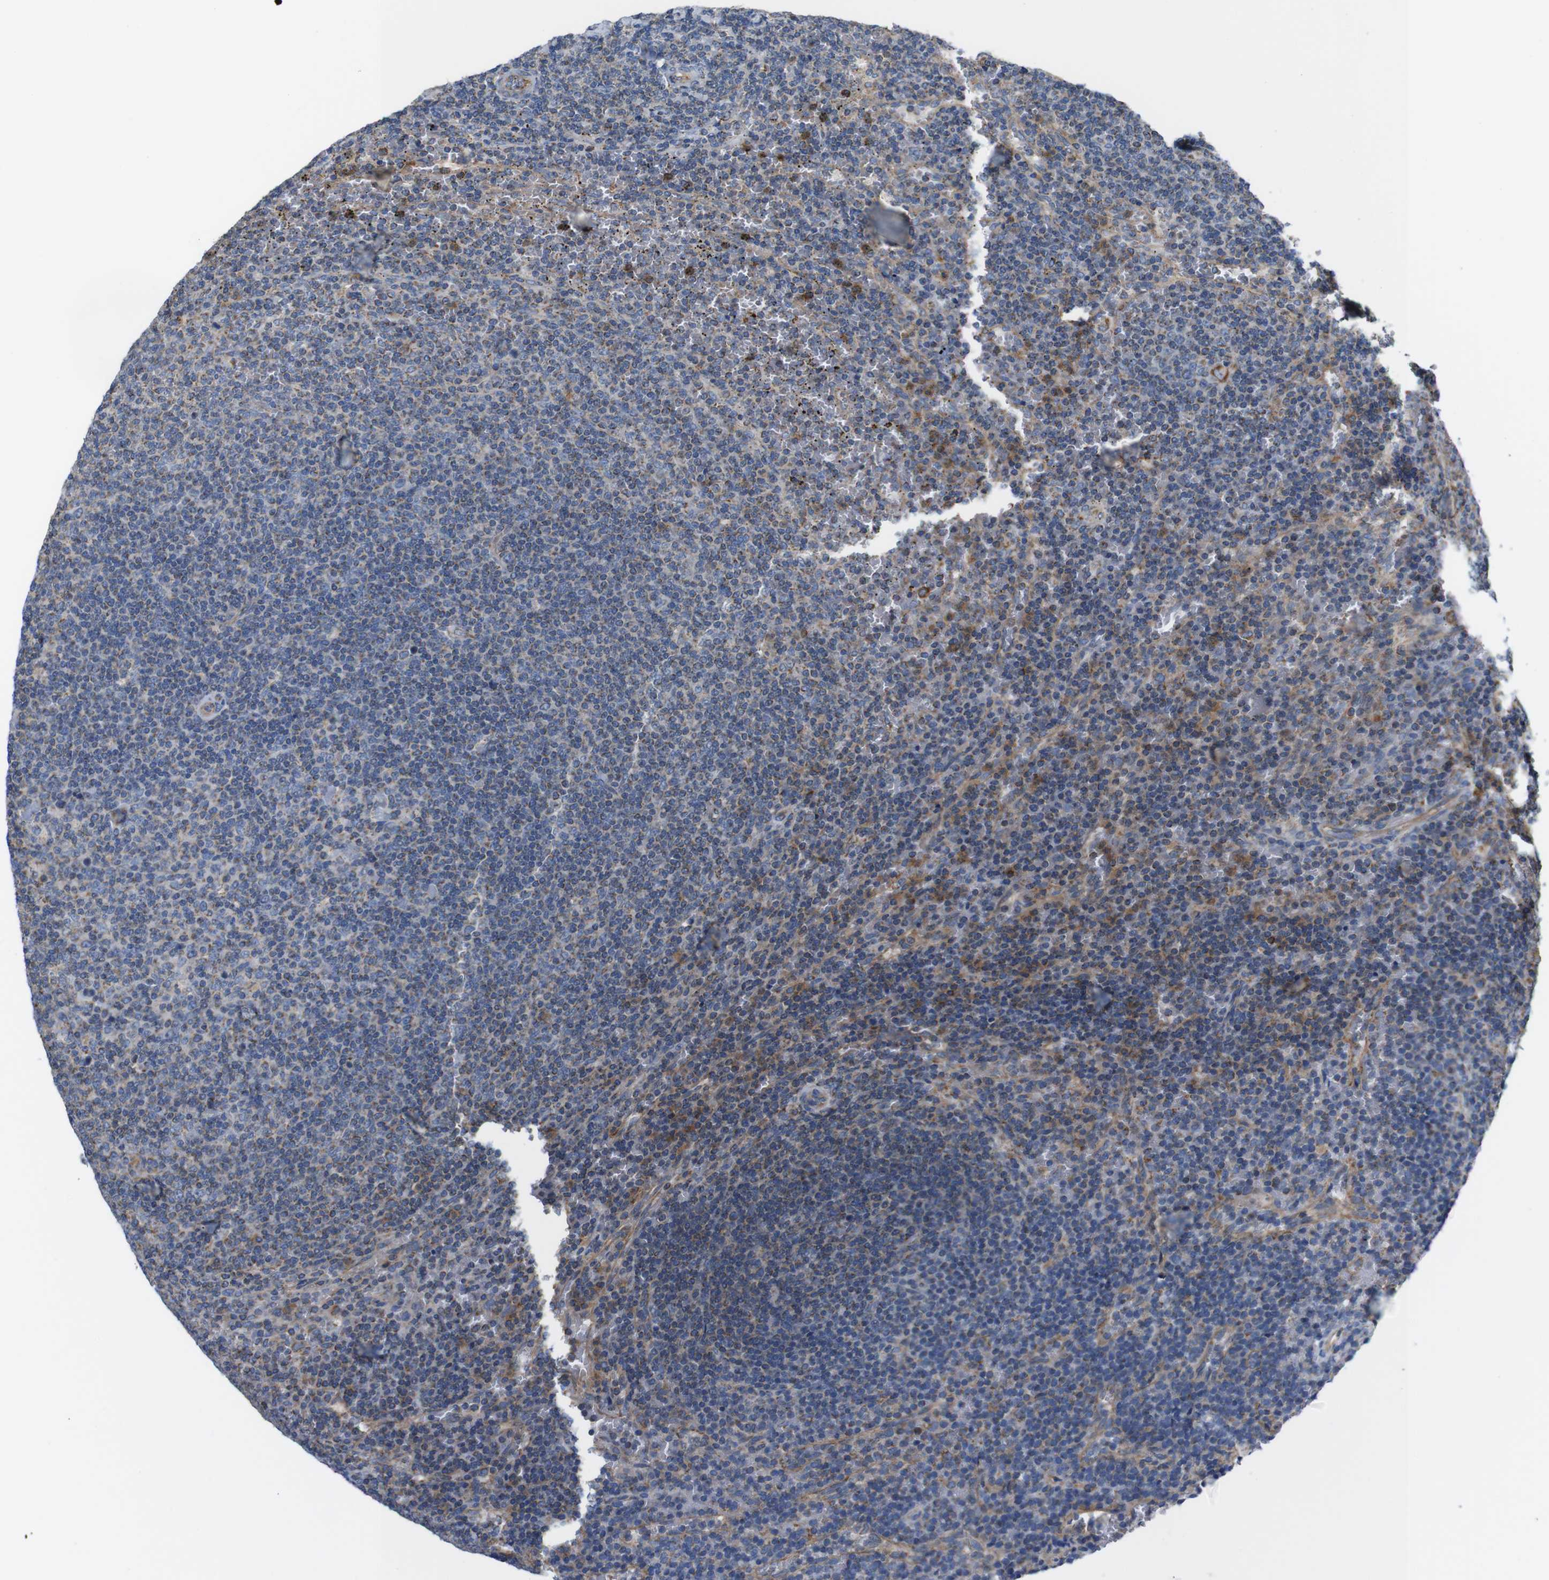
{"staining": {"intensity": "moderate", "quantity": "<25%", "location": "cytoplasmic/membranous"}, "tissue": "lymphoma", "cell_type": "Tumor cells", "image_type": "cancer", "snomed": [{"axis": "morphology", "description": "Malignant lymphoma, non-Hodgkin's type, Low grade"}, {"axis": "topography", "description": "Spleen"}], "caption": "The micrograph demonstrates immunohistochemical staining of lymphoma. There is moderate cytoplasmic/membranous expression is identified in about <25% of tumor cells. The staining was performed using DAB, with brown indicating positive protein expression. Nuclei are stained blue with hematoxylin.", "gene": "PDCD1LG2", "patient": {"sex": "female", "age": 50}}